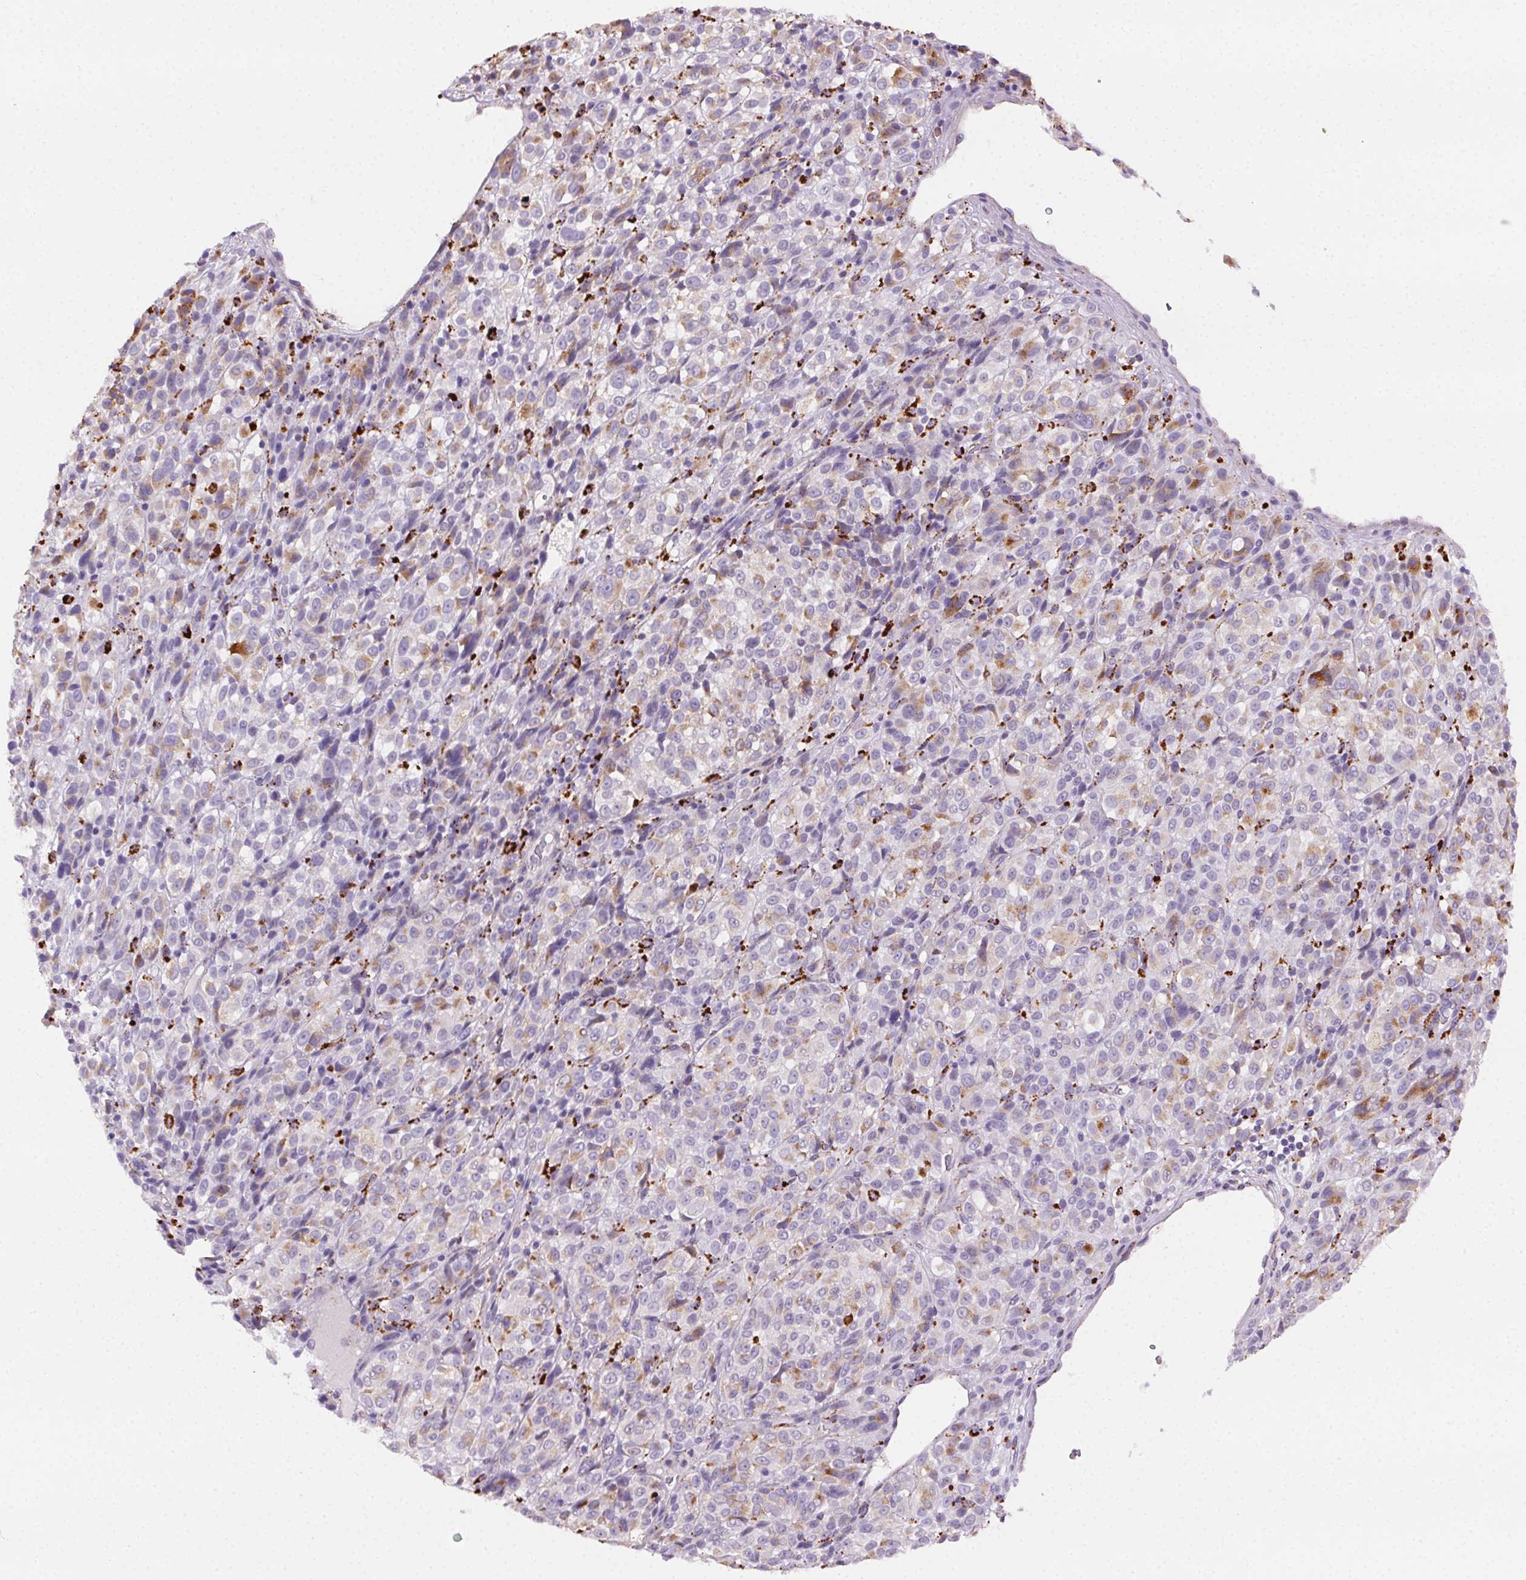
{"staining": {"intensity": "weak", "quantity": "<25%", "location": "cytoplasmic/membranous"}, "tissue": "melanoma", "cell_type": "Tumor cells", "image_type": "cancer", "snomed": [{"axis": "morphology", "description": "Malignant melanoma, Metastatic site"}, {"axis": "topography", "description": "Brain"}], "caption": "High power microscopy histopathology image of an IHC image of malignant melanoma (metastatic site), revealing no significant positivity in tumor cells.", "gene": "SCPEP1", "patient": {"sex": "female", "age": 56}}